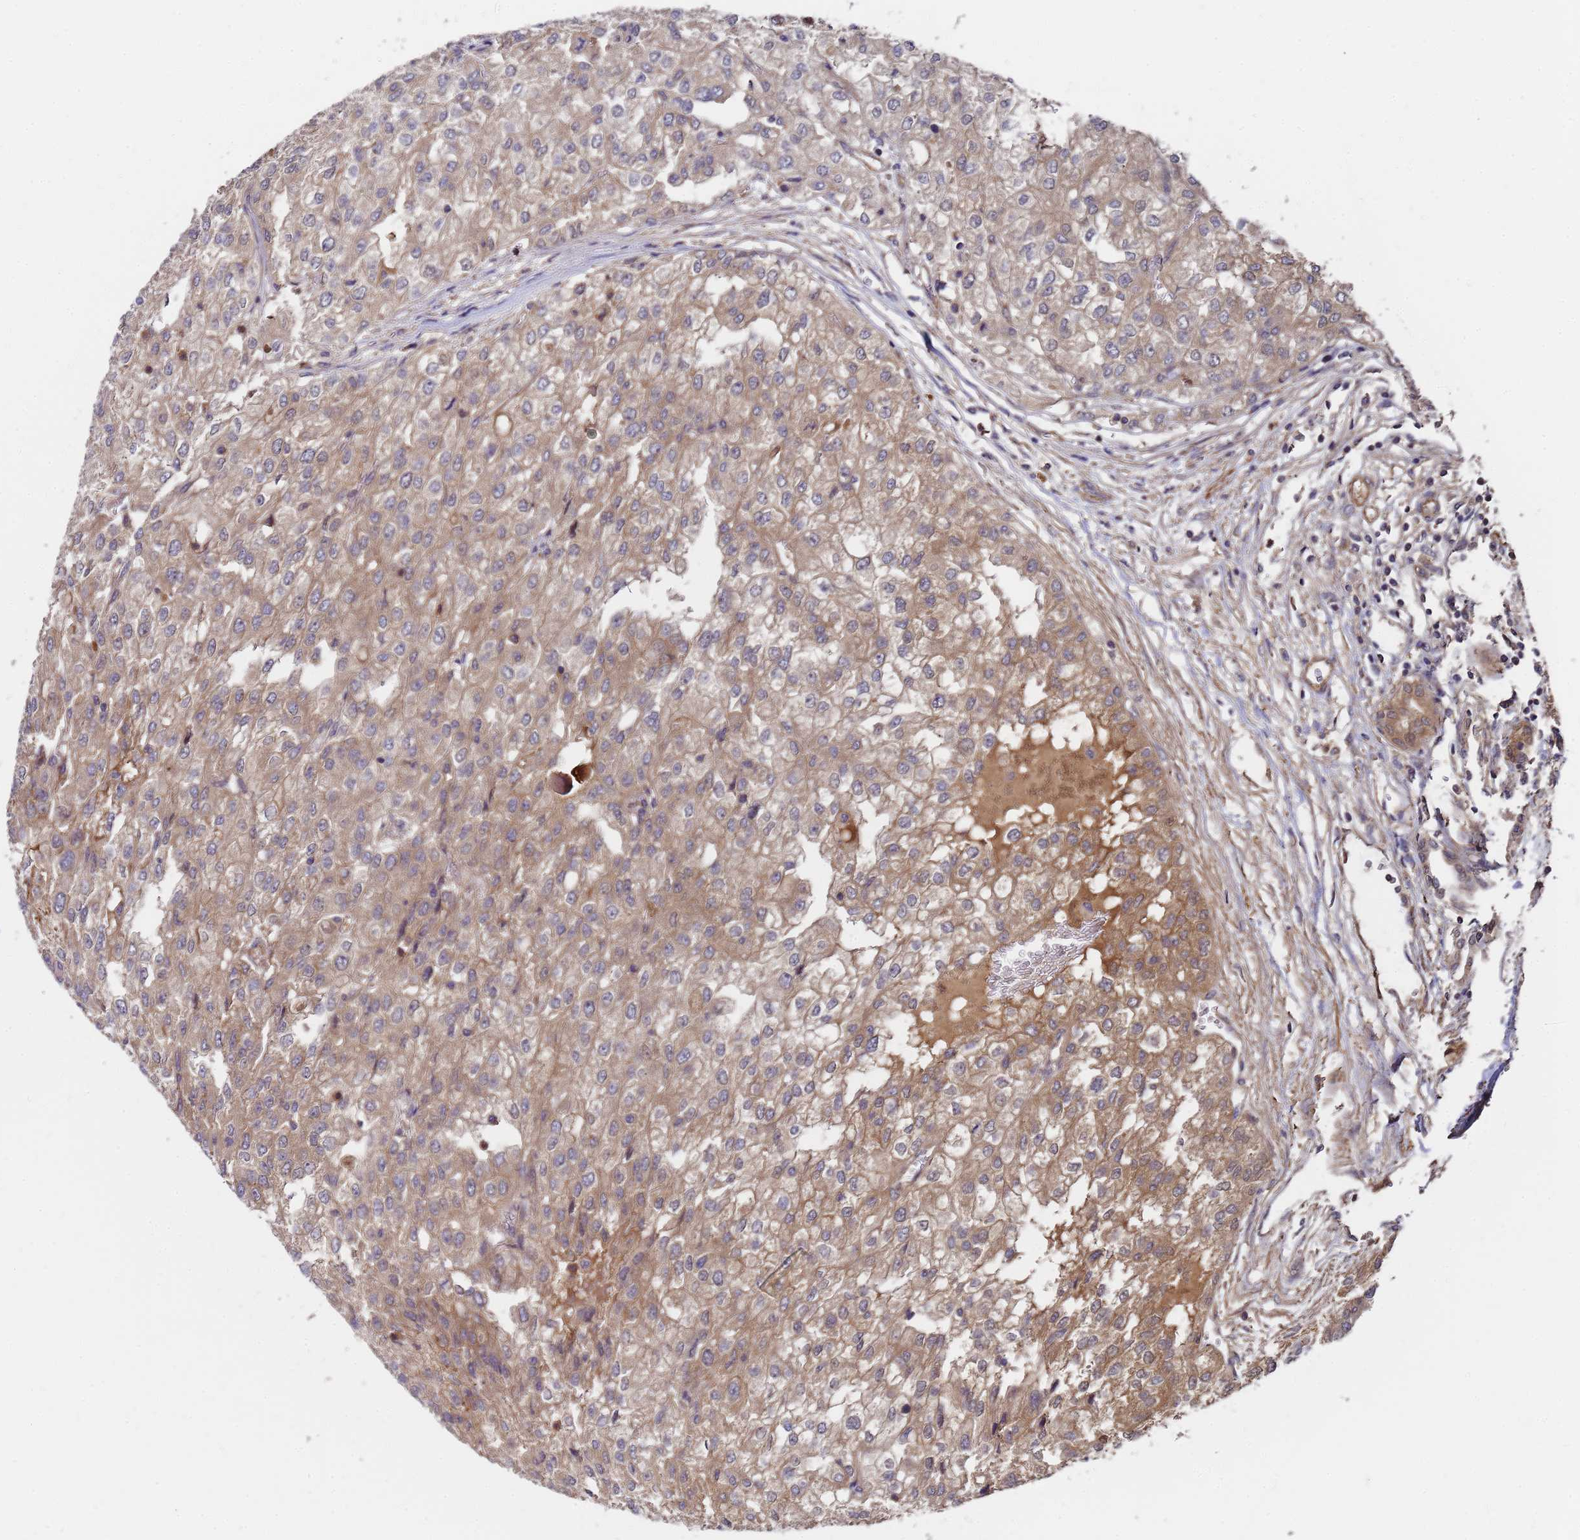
{"staining": {"intensity": "moderate", "quantity": "25%-75%", "location": "cytoplasmic/membranous"}, "tissue": "renal cancer", "cell_type": "Tumor cells", "image_type": "cancer", "snomed": [{"axis": "morphology", "description": "Adenocarcinoma, NOS"}, {"axis": "topography", "description": "Kidney"}], "caption": "About 25%-75% of tumor cells in human renal cancer (adenocarcinoma) demonstrate moderate cytoplasmic/membranous protein expression as visualized by brown immunohistochemical staining.", "gene": "GSTCD", "patient": {"sex": "female", "age": 54}}